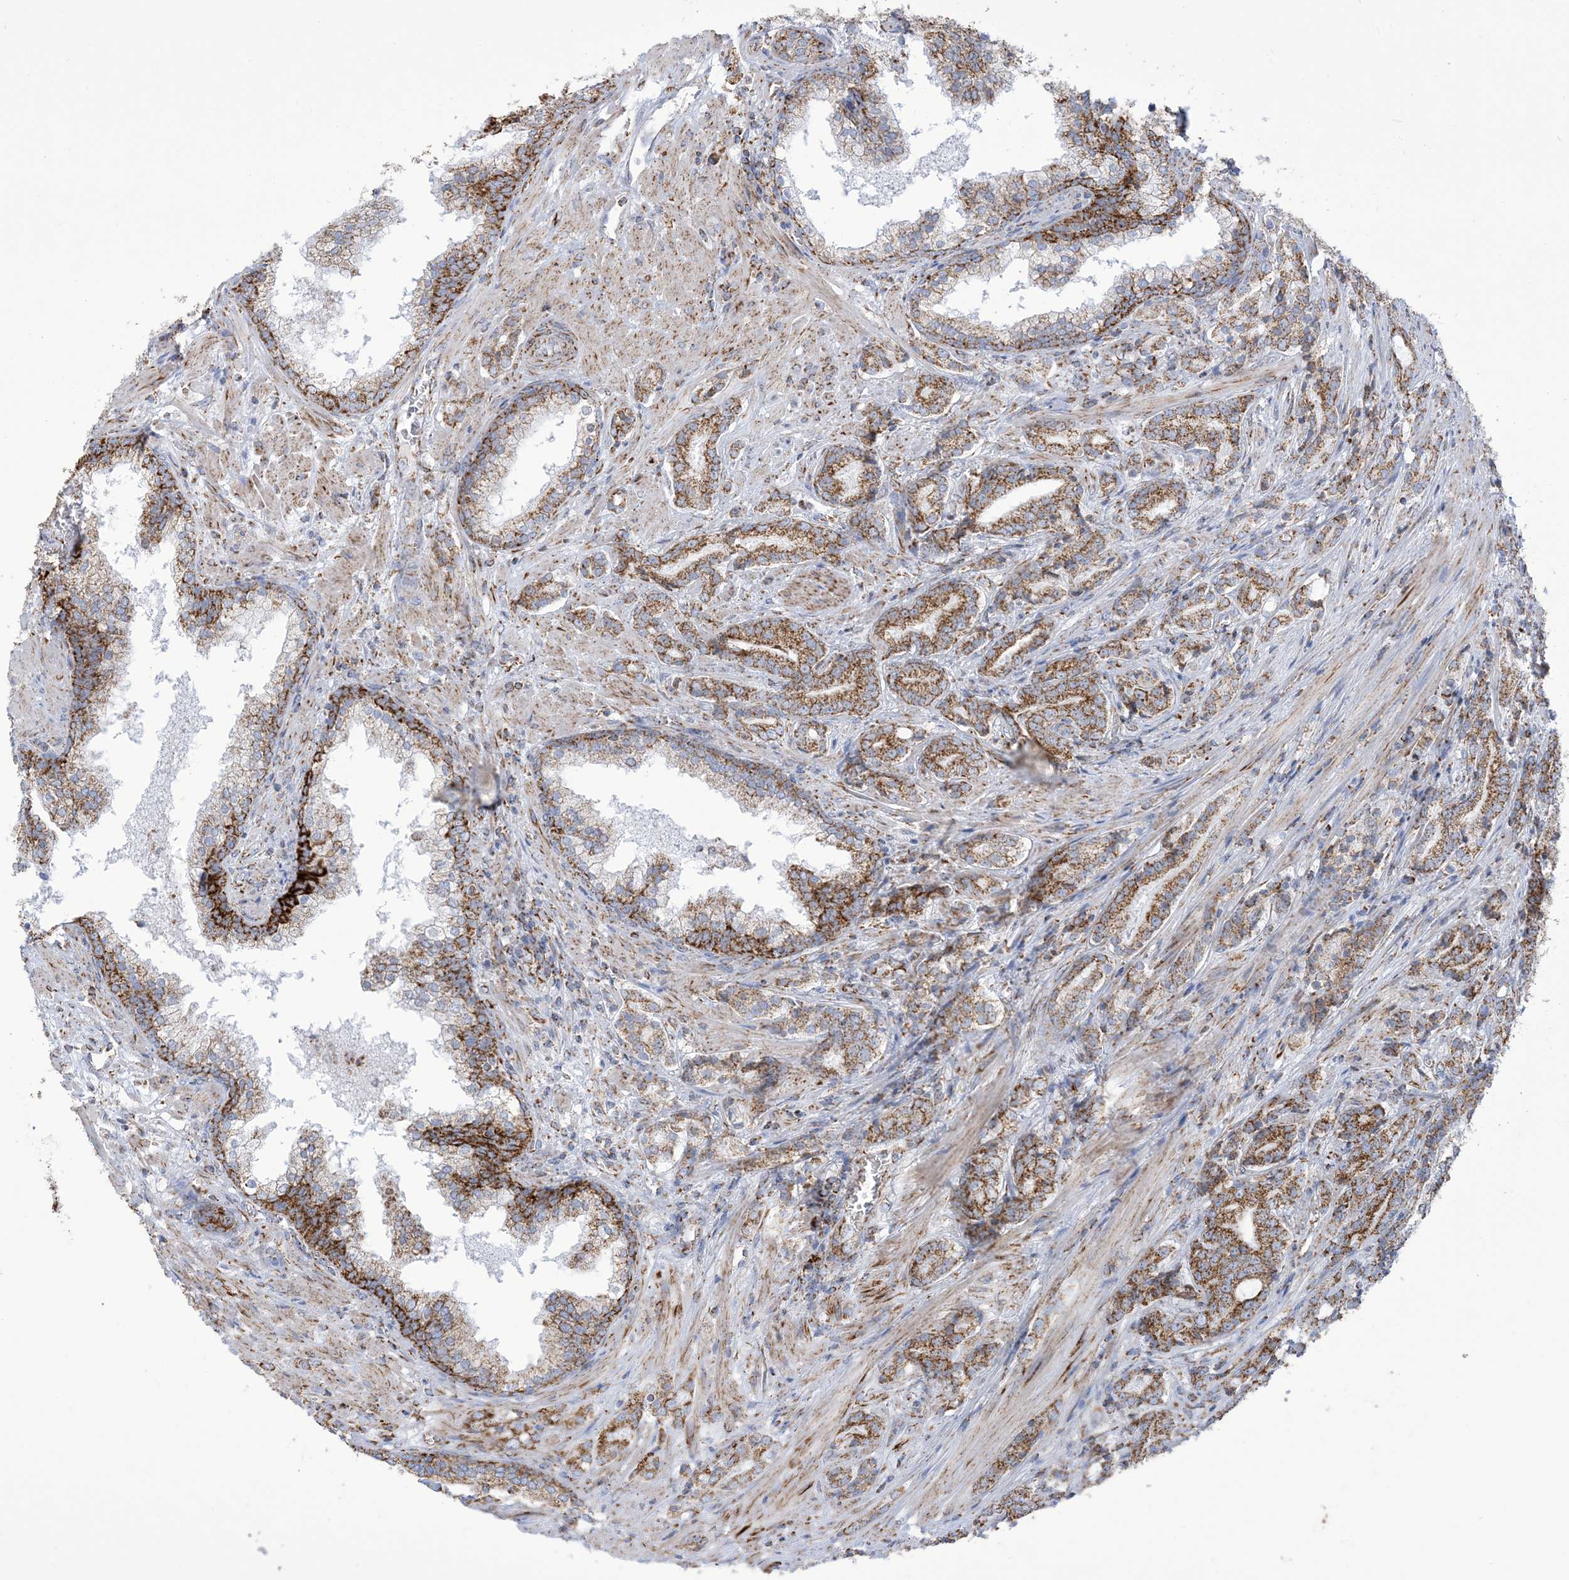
{"staining": {"intensity": "moderate", "quantity": ">75%", "location": "cytoplasmic/membranous"}, "tissue": "prostate cancer", "cell_type": "Tumor cells", "image_type": "cancer", "snomed": [{"axis": "morphology", "description": "Adenocarcinoma, High grade"}, {"axis": "topography", "description": "Prostate"}], "caption": "Immunohistochemical staining of prostate cancer shows medium levels of moderate cytoplasmic/membranous positivity in approximately >75% of tumor cells. (brown staining indicates protein expression, while blue staining denotes nuclei).", "gene": "SAMM50", "patient": {"sex": "male", "age": 57}}